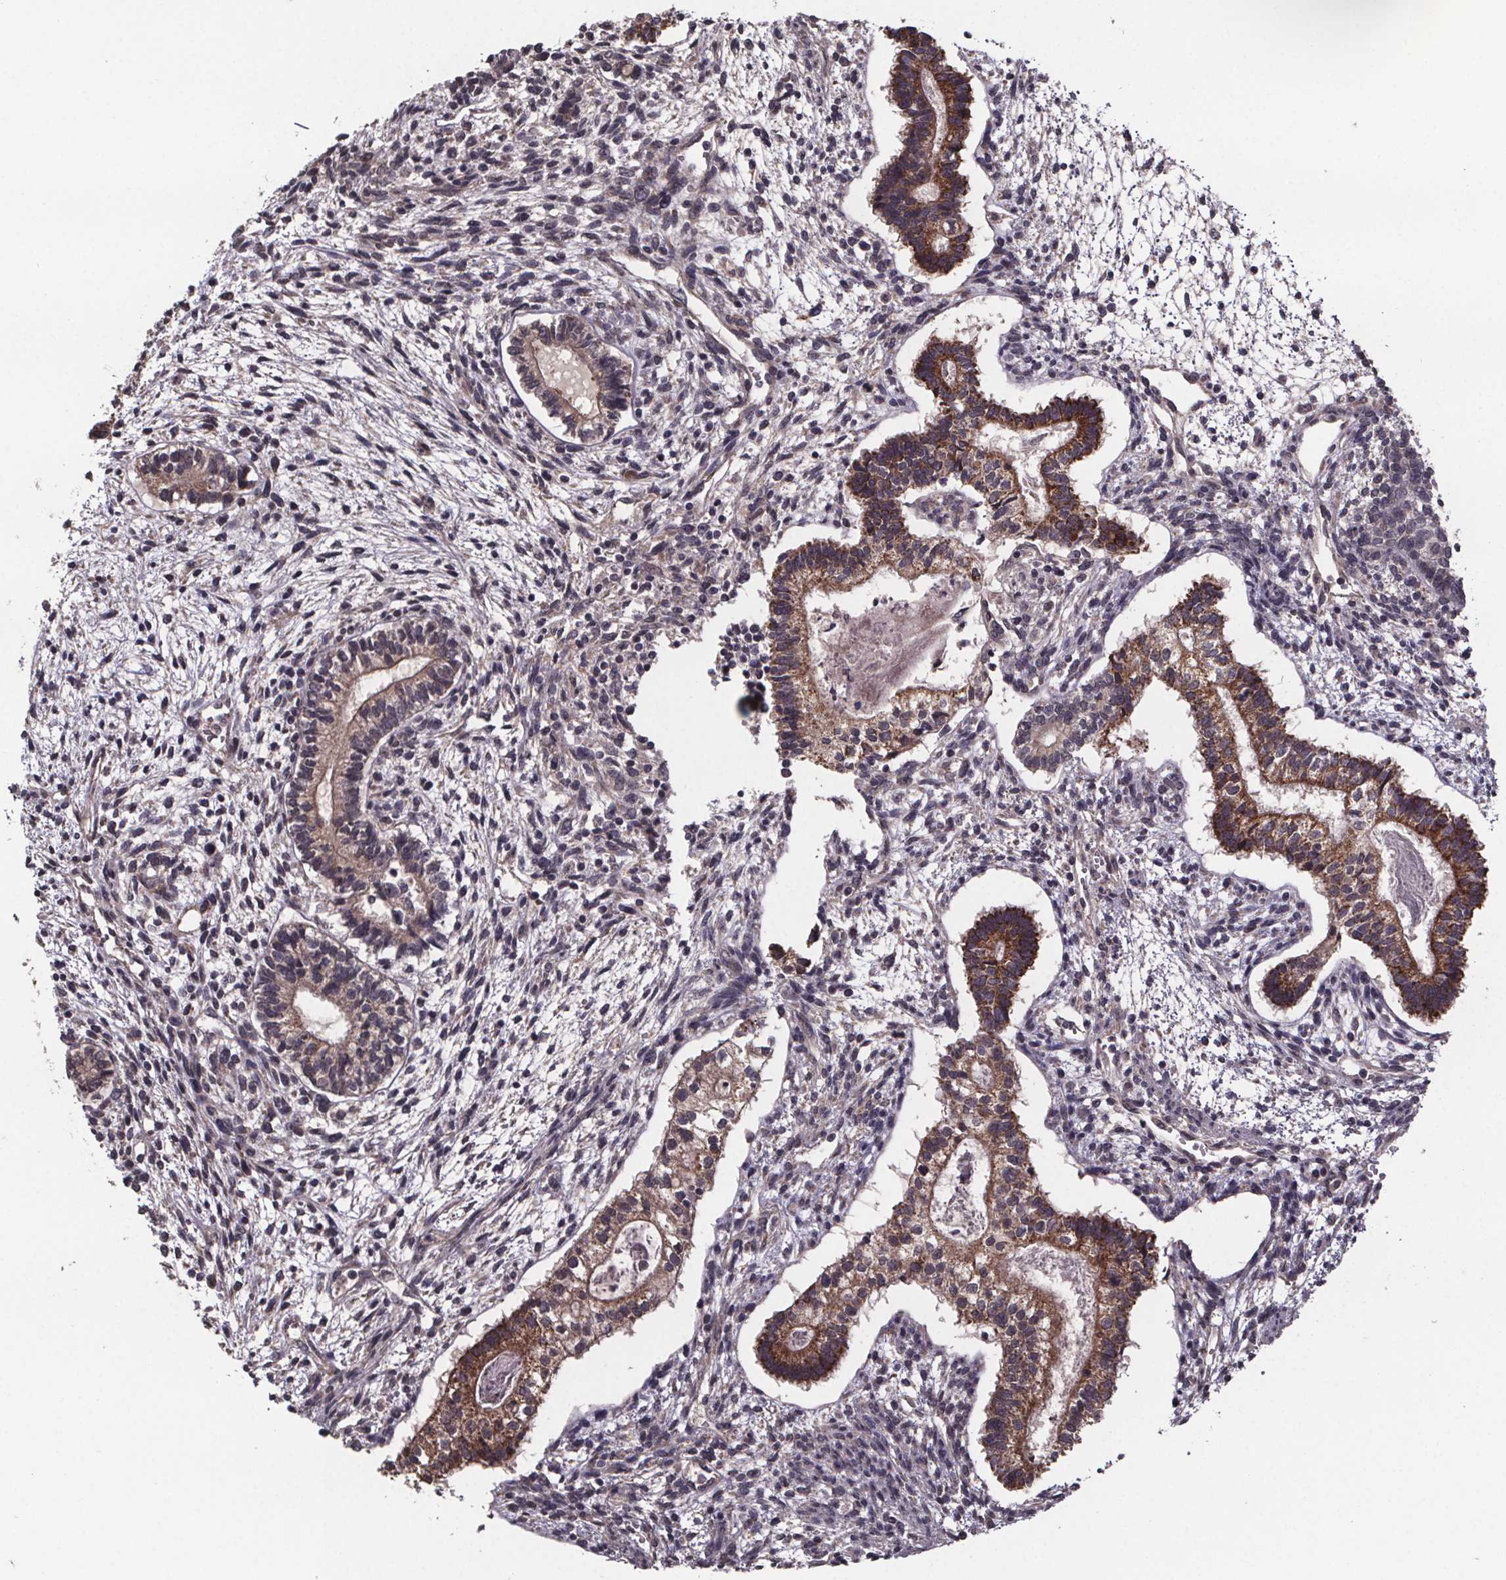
{"staining": {"intensity": "strong", "quantity": ">75%", "location": "cytoplasmic/membranous"}, "tissue": "testis cancer", "cell_type": "Tumor cells", "image_type": "cancer", "snomed": [{"axis": "morphology", "description": "Carcinoma, Embryonal, NOS"}, {"axis": "topography", "description": "Testis"}], "caption": "Brown immunohistochemical staining in testis cancer reveals strong cytoplasmic/membranous staining in approximately >75% of tumor cells.", "gene": "SAT1", "patient": {"sex": "male", "age": 37}}